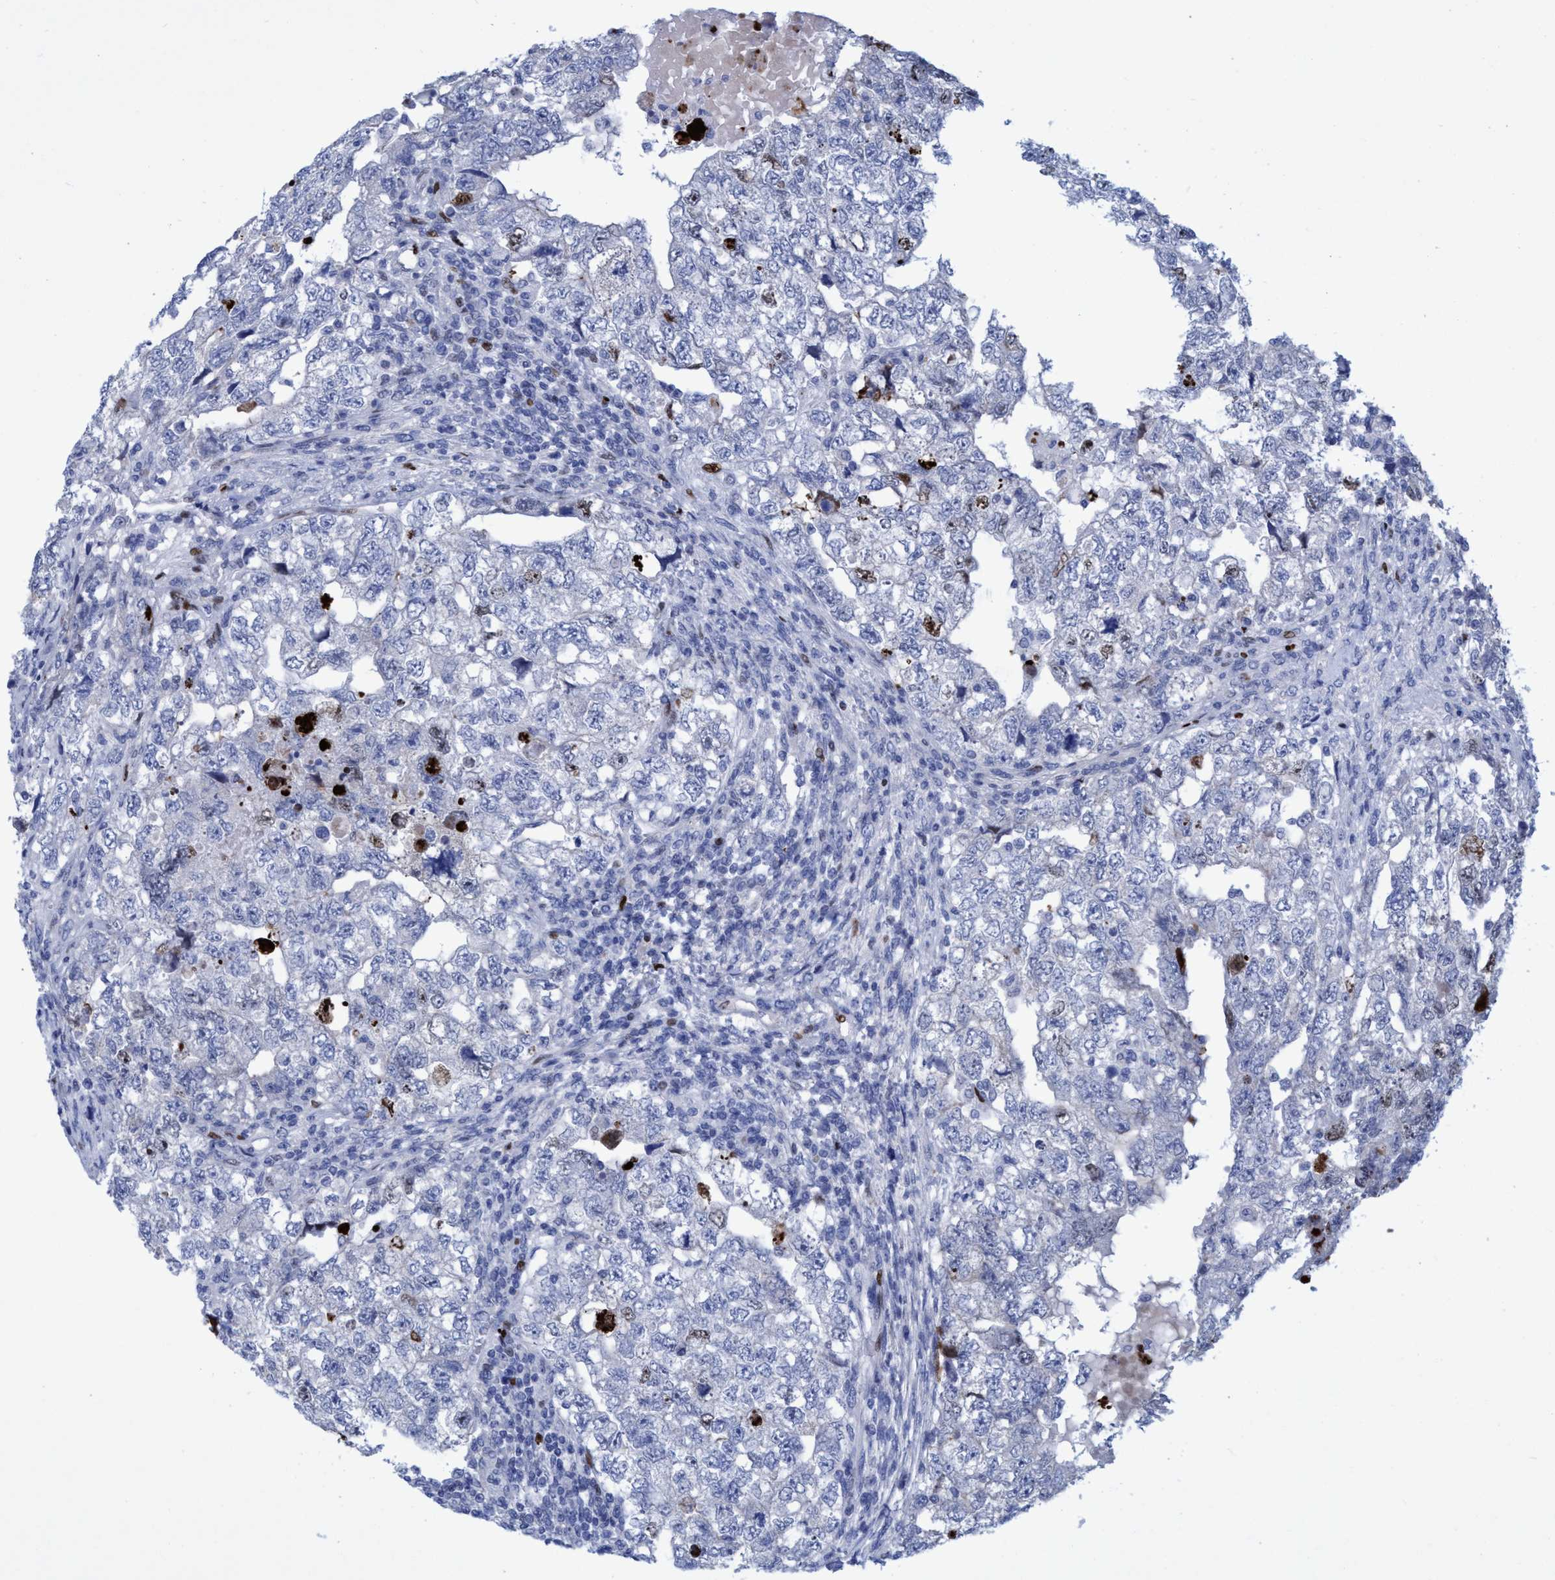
{"staining": {"intensity": "weak", "quantity": "<25%", "location": "nuclear"}, "tissue": "testis cancer", "cell_type": "Tumor cells", "image_type": "cancer", "snomed": [{"axis": "morphology", "description": "Carcinoma, Embryonal, NOS"}, {"axis": "topography", "description": "Testis"}], "caption": "DAB (3,3'-diaminobenzidine) immunohistochemical staining of human testis embryonal carcinoma displays no significant positivity in tumor cells.", "gene": "R3HCC1", "patient": {"sex": "male", "age": 36}}